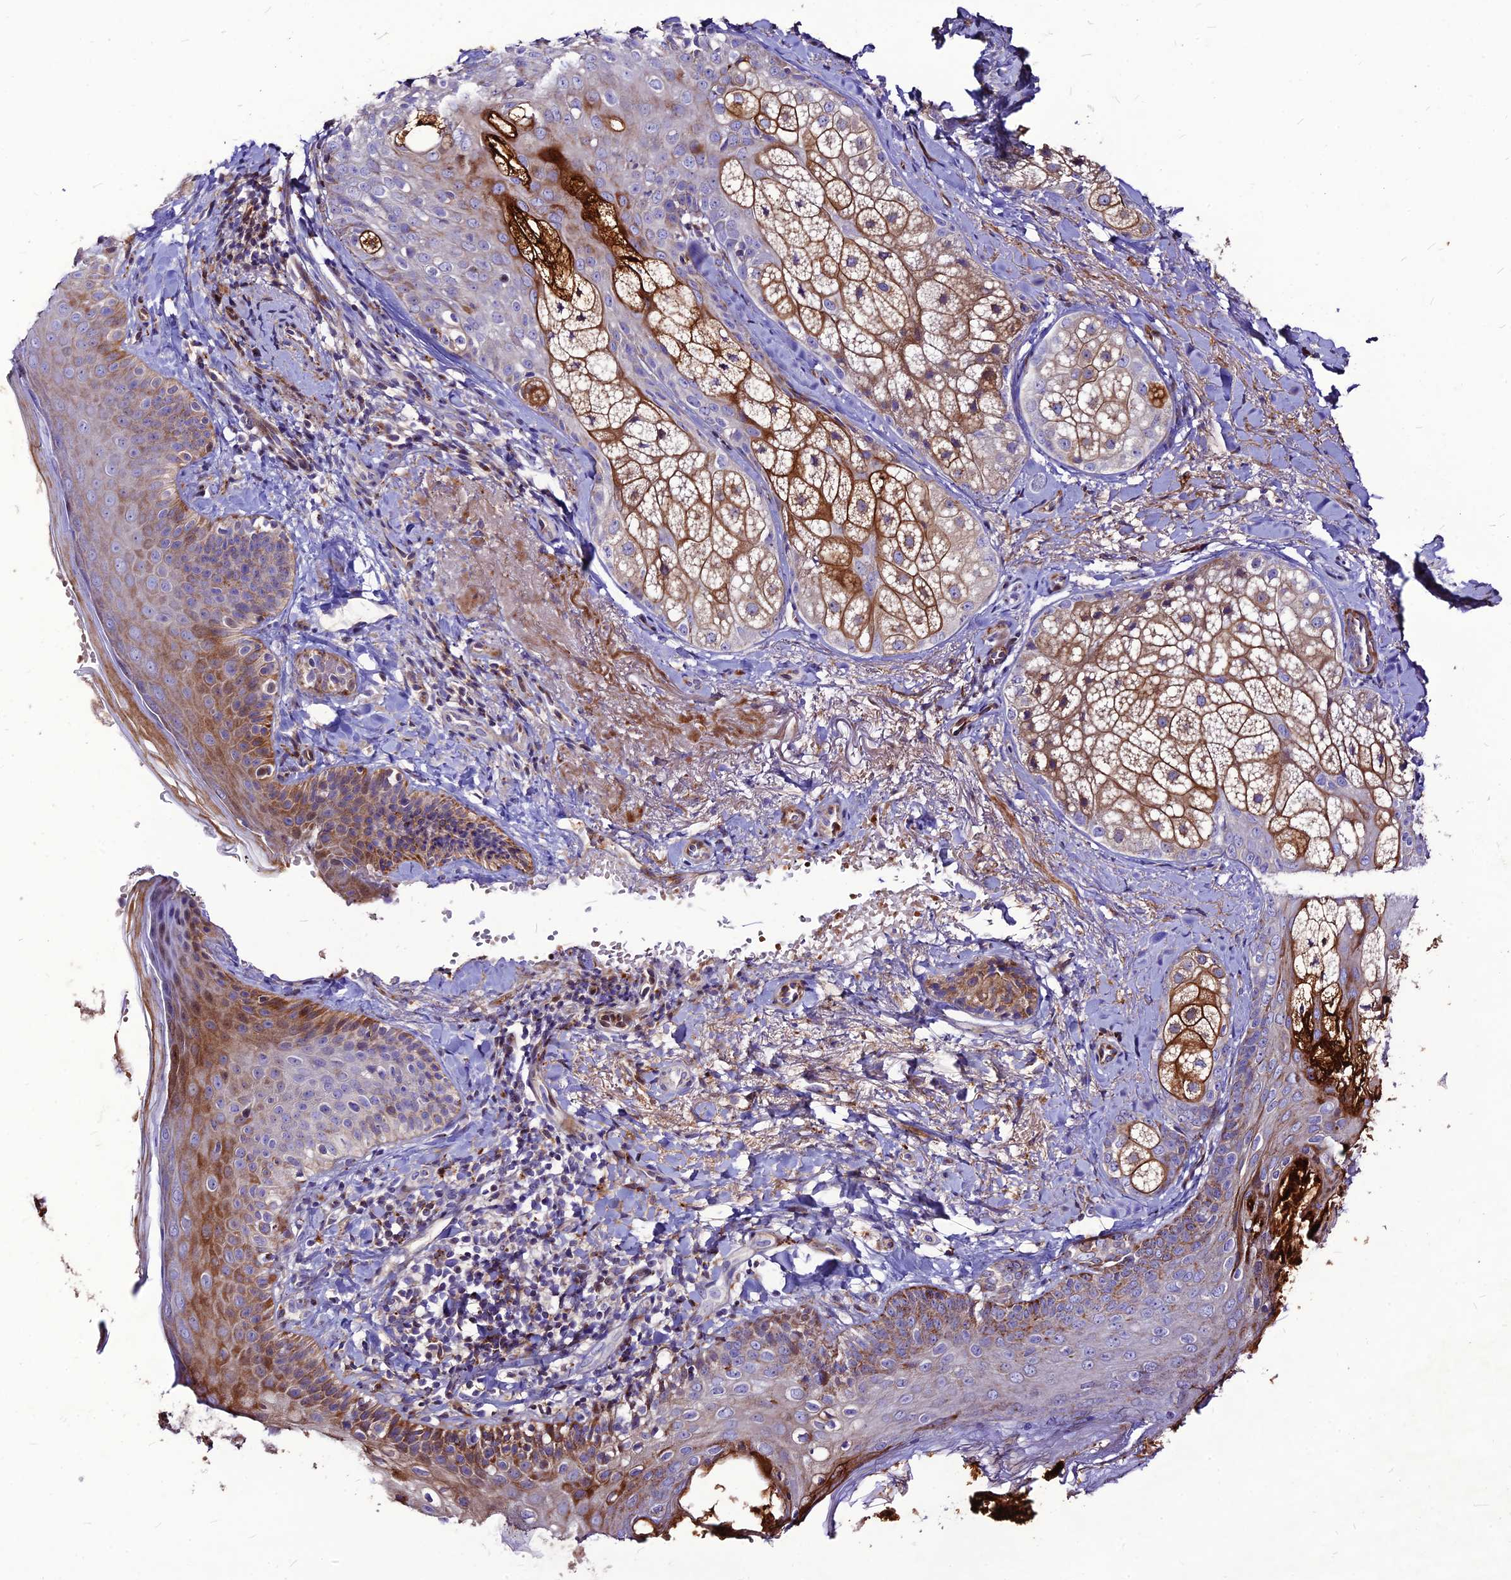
{"staining": {"intensity": "moderate", "quantity": ">75%", "location": "cytoplasmic/membranous"}, "tissue": "skin", "cell_type": "Fibroblasts", "image_type": "normal", "snomed": [{"axis": "morphology", "description": "Normal tissue, NOS"}, {"axis": "topography", "description": "Skin"}], "caption": "DAB (3,3'-diaminobenzidine) immunohistochemical staining of normal skin exhibits moderate cytoplasmic/membranous protein expression in about >75% of fibroblasts.", "gene": "RIMOC1", "patient": {"sex": "male", "age": 57}}